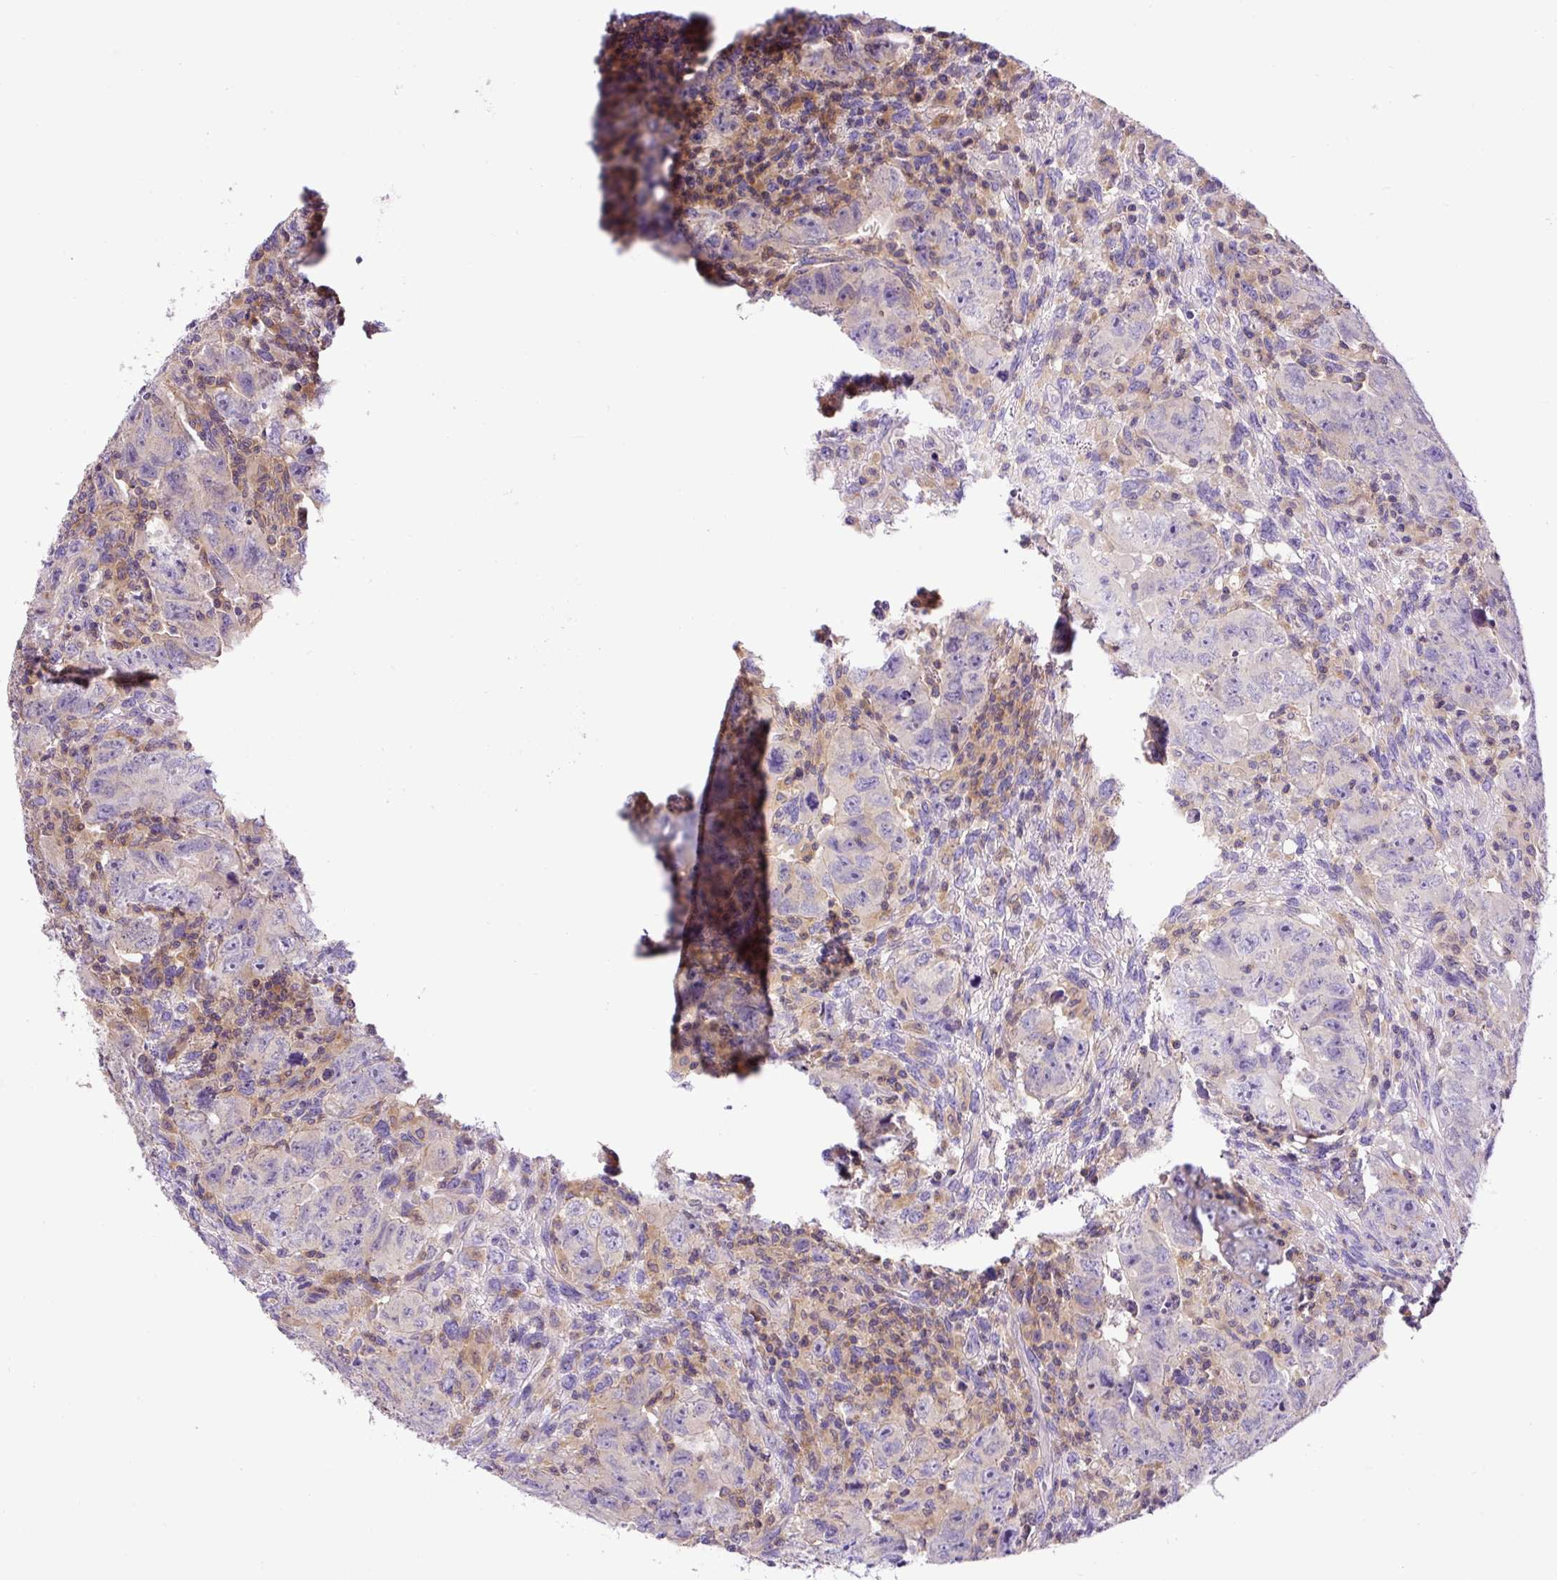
{"staining": {"intensity": "negative", "quantity": "none", "location": "none"}, "tissue": "testis cancer", "cell_type": "Tumor cells", "image_type": "cancer", "snomed": [{"axis": "morphology", "description": "Carcinoma, Embryonal, NOS"}, {"axis": "topography", "description": "Testis"}], "caption": "An image of human testis cancer (embryonal carcinoma) is negative for staining in tumor cells.", "gene": "CCDC28A", "patient": {"sex": "male", "age": 24}}